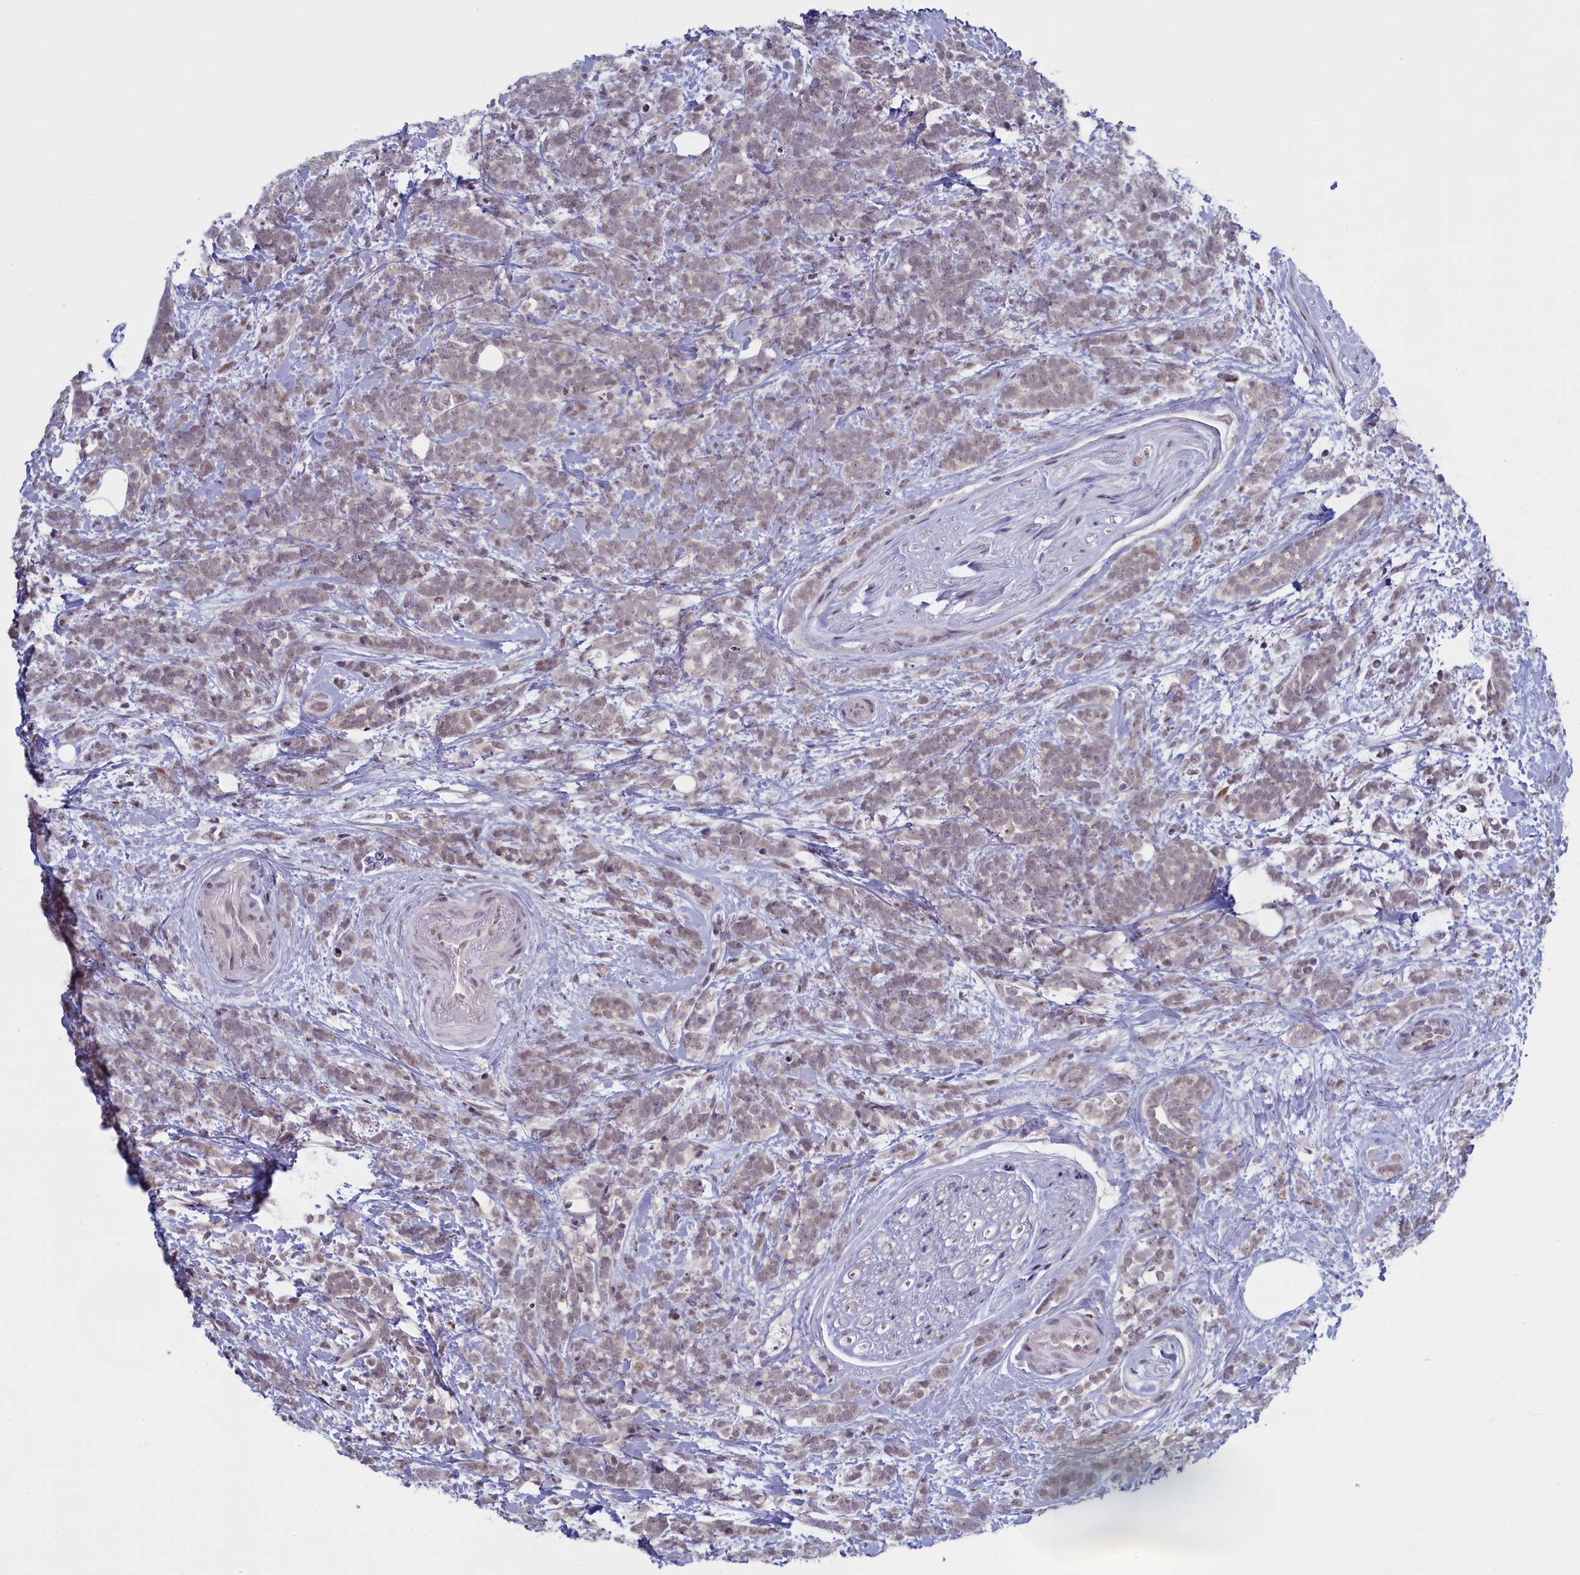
{"staining": {"intensity": "negative", "quantity": "none", "location": "none"}, "tissue": "breast cancer", "cell_type": "Tumor cells", "image_type": "cancer", "snomed": [{"axis": "morphology", "description": "Lobular carcinoma"}, {"axis": "topography", "description": "Breast"}], "caption": "Tumor cells show no significant expression in breast cancer (lobular carcinoma).", "gene": "ATF7IP2", "patient": {"sex": "female", "age": 58}}